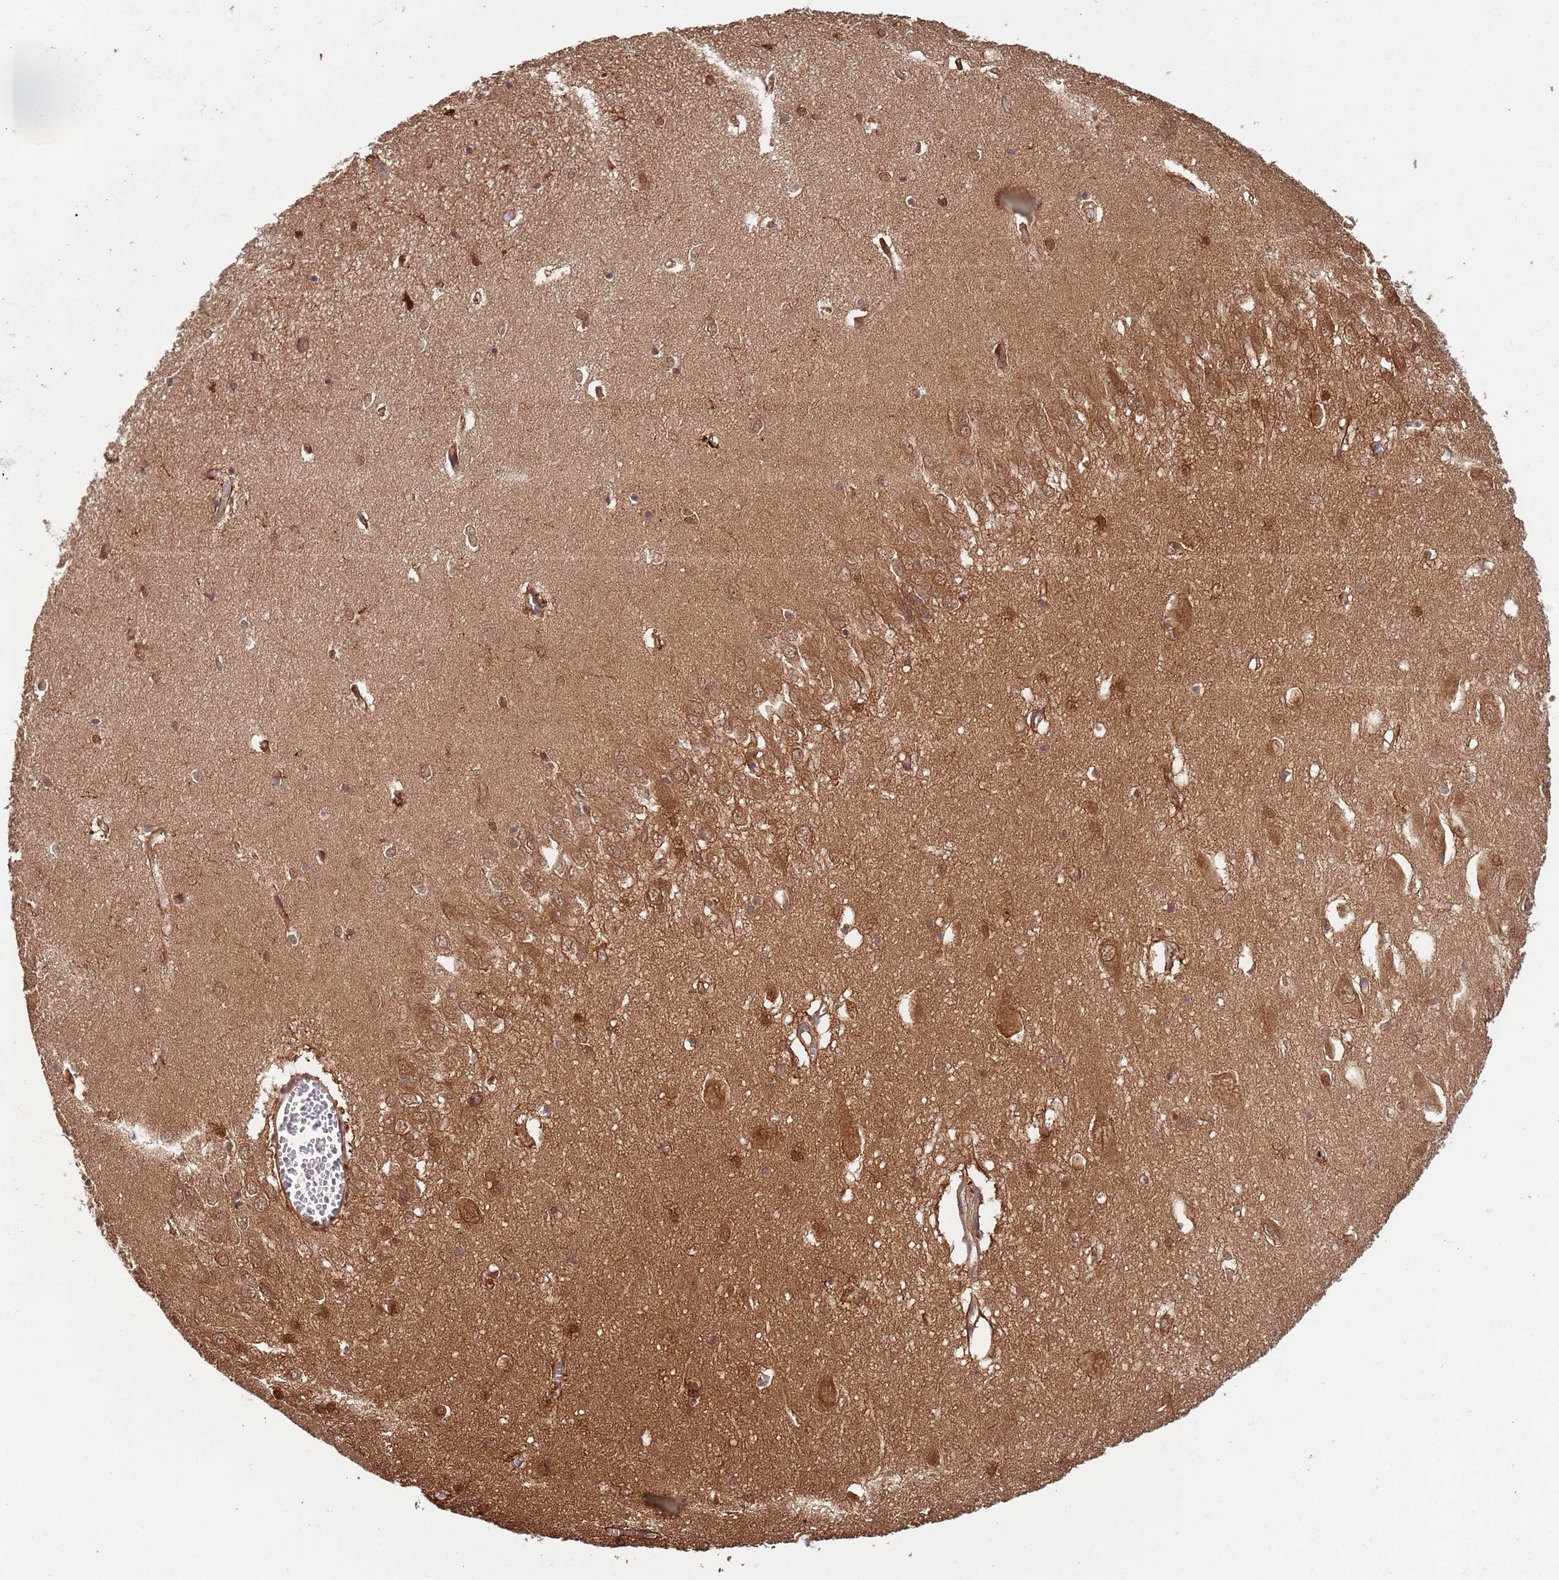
{"staining": {"intensity": "moderate", "quantity": "<25%", "location": "nuclear"}, "tissue": "hippocampus", "cell_type": "Glial cells", "image_type": "normal", "snomed": [{"axis": "morphology", "description": "Normal tissue, NOS"}, {"axis": "topography", "description": "Hippocampus"}], "caption": "Normal hippocampus exhibits moderate nuclear expression in approximately <25% of glial cells, visualized by immunohistochemistry.", "gene": "SALL1", "patient": {"sex": "female", "age": 64}}